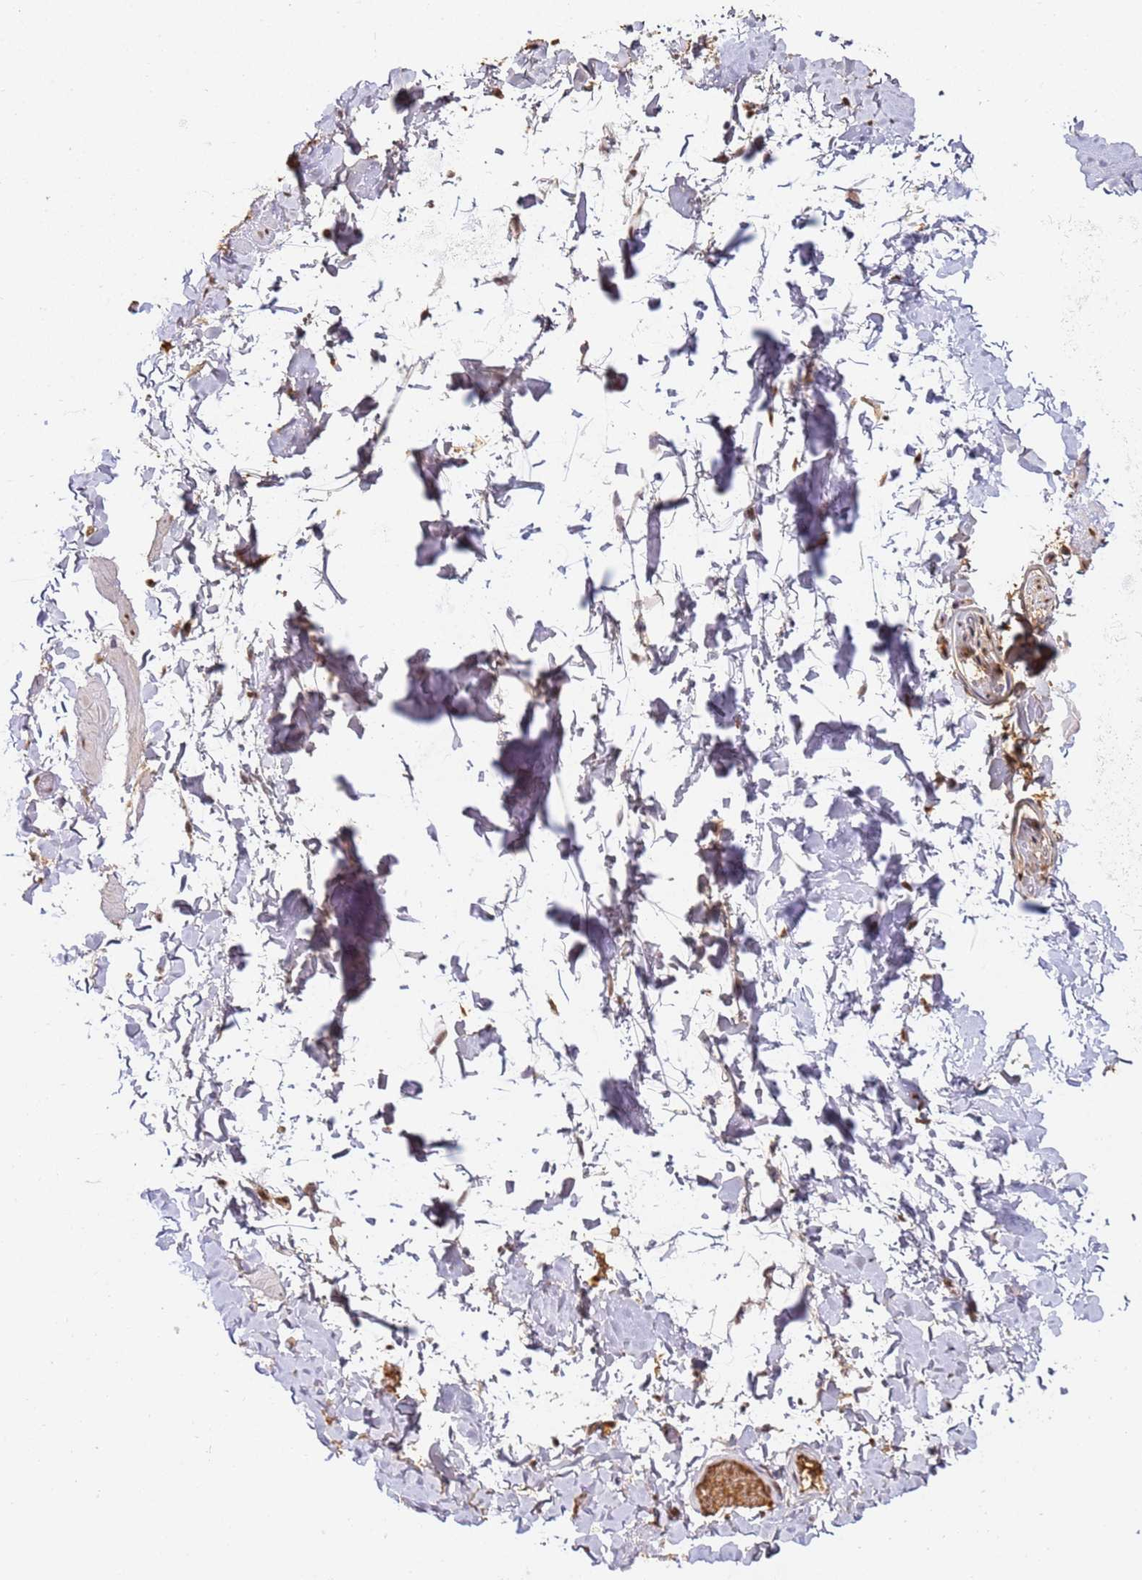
{"staining": {"intensity": "weak", "quantity": "<25%", "location": "nuclear"}, "tissue": "adipose tissue", "cell_type": "Adipocytes", "image_type": "normal", "snomed": [{"axis": "morphology", "description": "Normal tissue, NOS"}, {"axis": "topography", "description": "Adipose tissue"}, {"axis": "topography", "description": "Vascular tissue"}, {"axis": "topography", "description": "Peripheral nerve tissue"}], "caption": "There is no significant expression in adipocytes of adipose tissue.", "gene": "RBM12", "patient": {"sex": "male", "age": 25}}